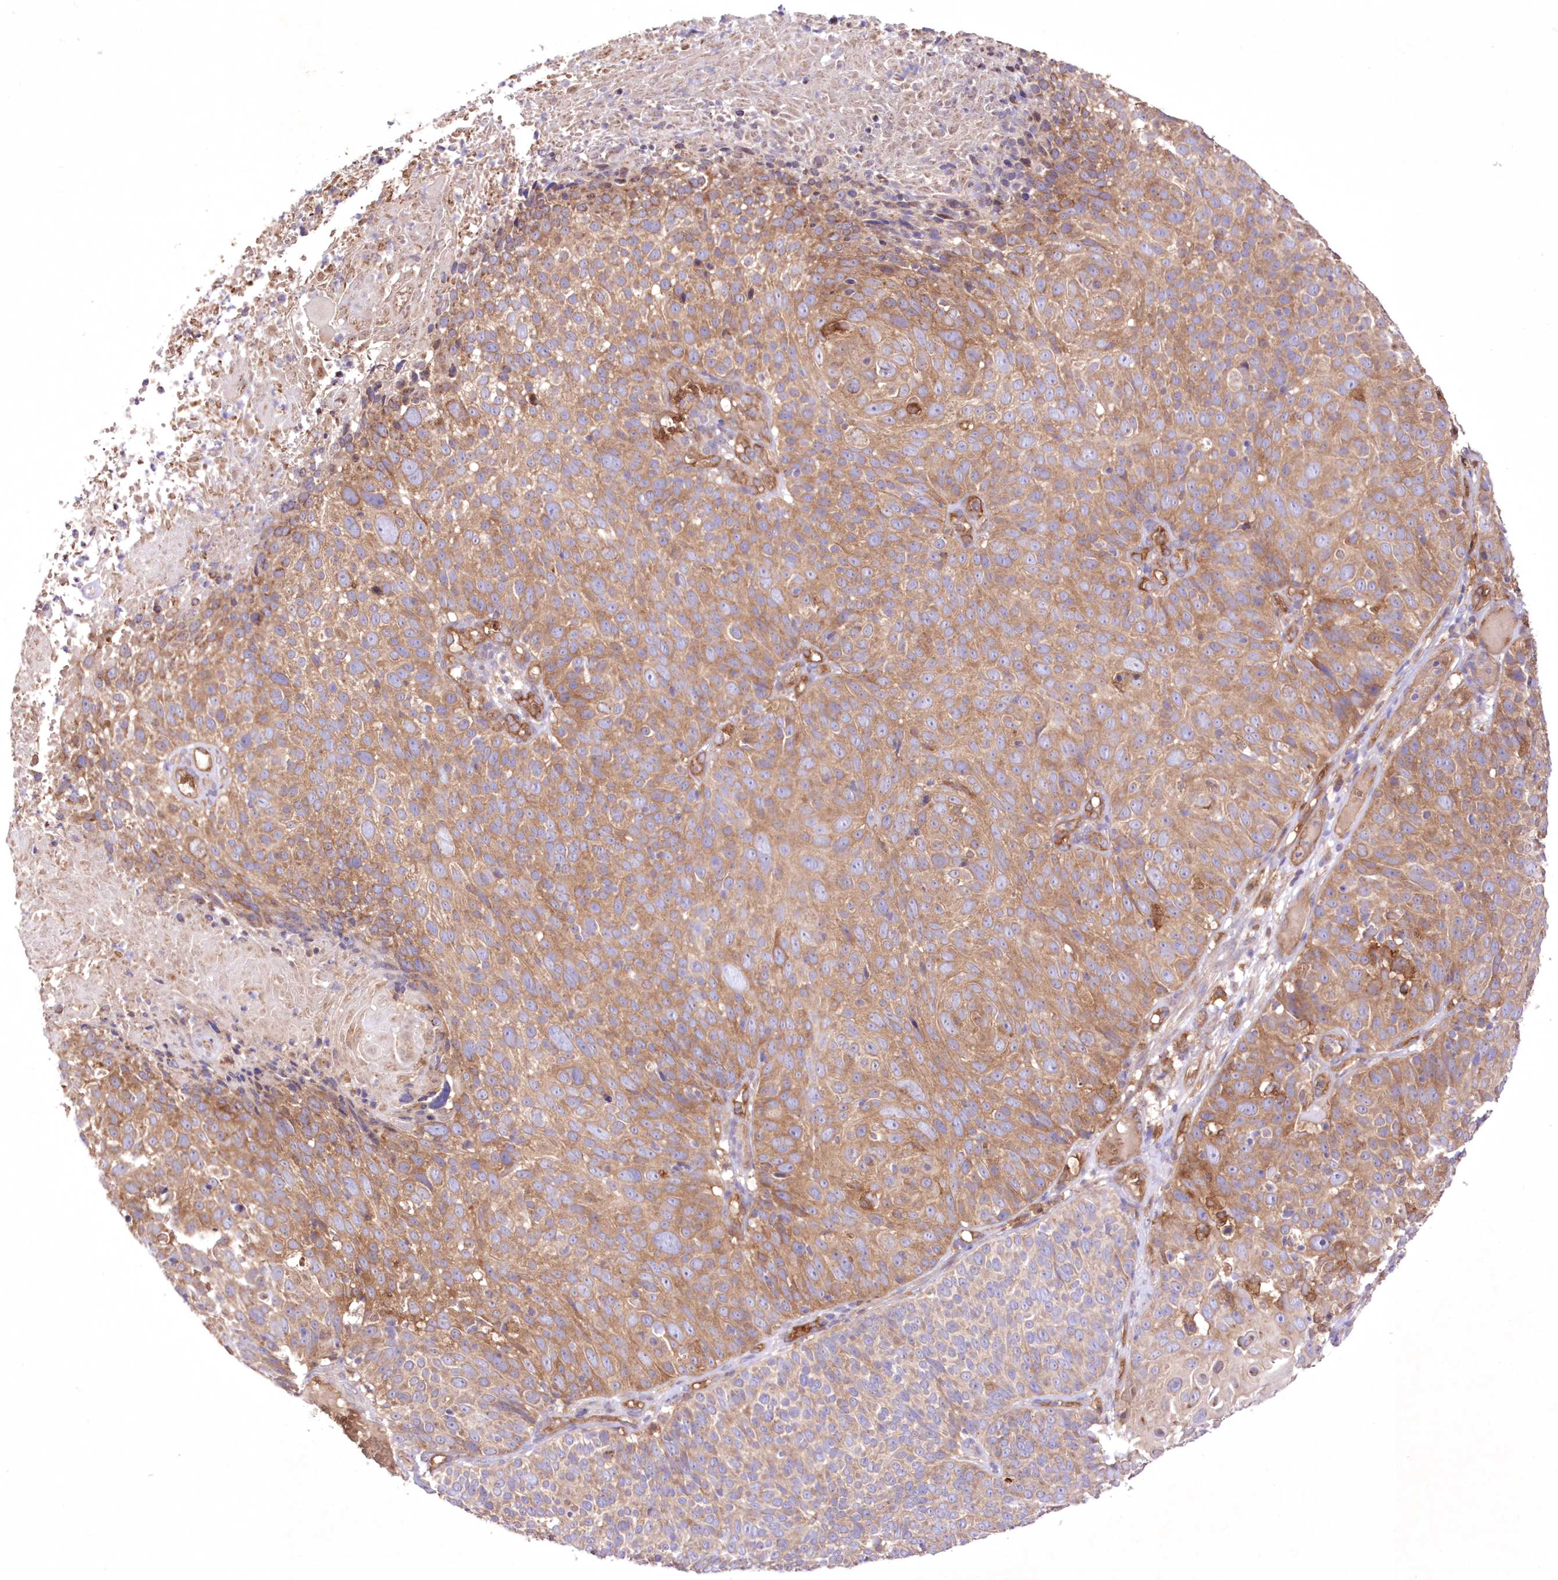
{"staining": {"intensity": "moderate", "quantity": ">75%", "location": "cytoplasmic/membranous"}, "tissue": "cervical cancer", "cell_type": "Tumor cells", "image_type": "cancer", "snomed": [{"axis": "morphology", "description": "Squamous cell carcinoma, NOS"}, {"axis": "topography", "description": "Cervix"}], "caption": "This micrograph demonstrates immunohistochemistry staining of cervical cancer (squamous cell carcinoma), with medium moderate cytoplasmic/membranous positivity in approximately >75% of tumor cells.", "gene": "FCHO2", "patient": {"sex": "female", "age": 74}}